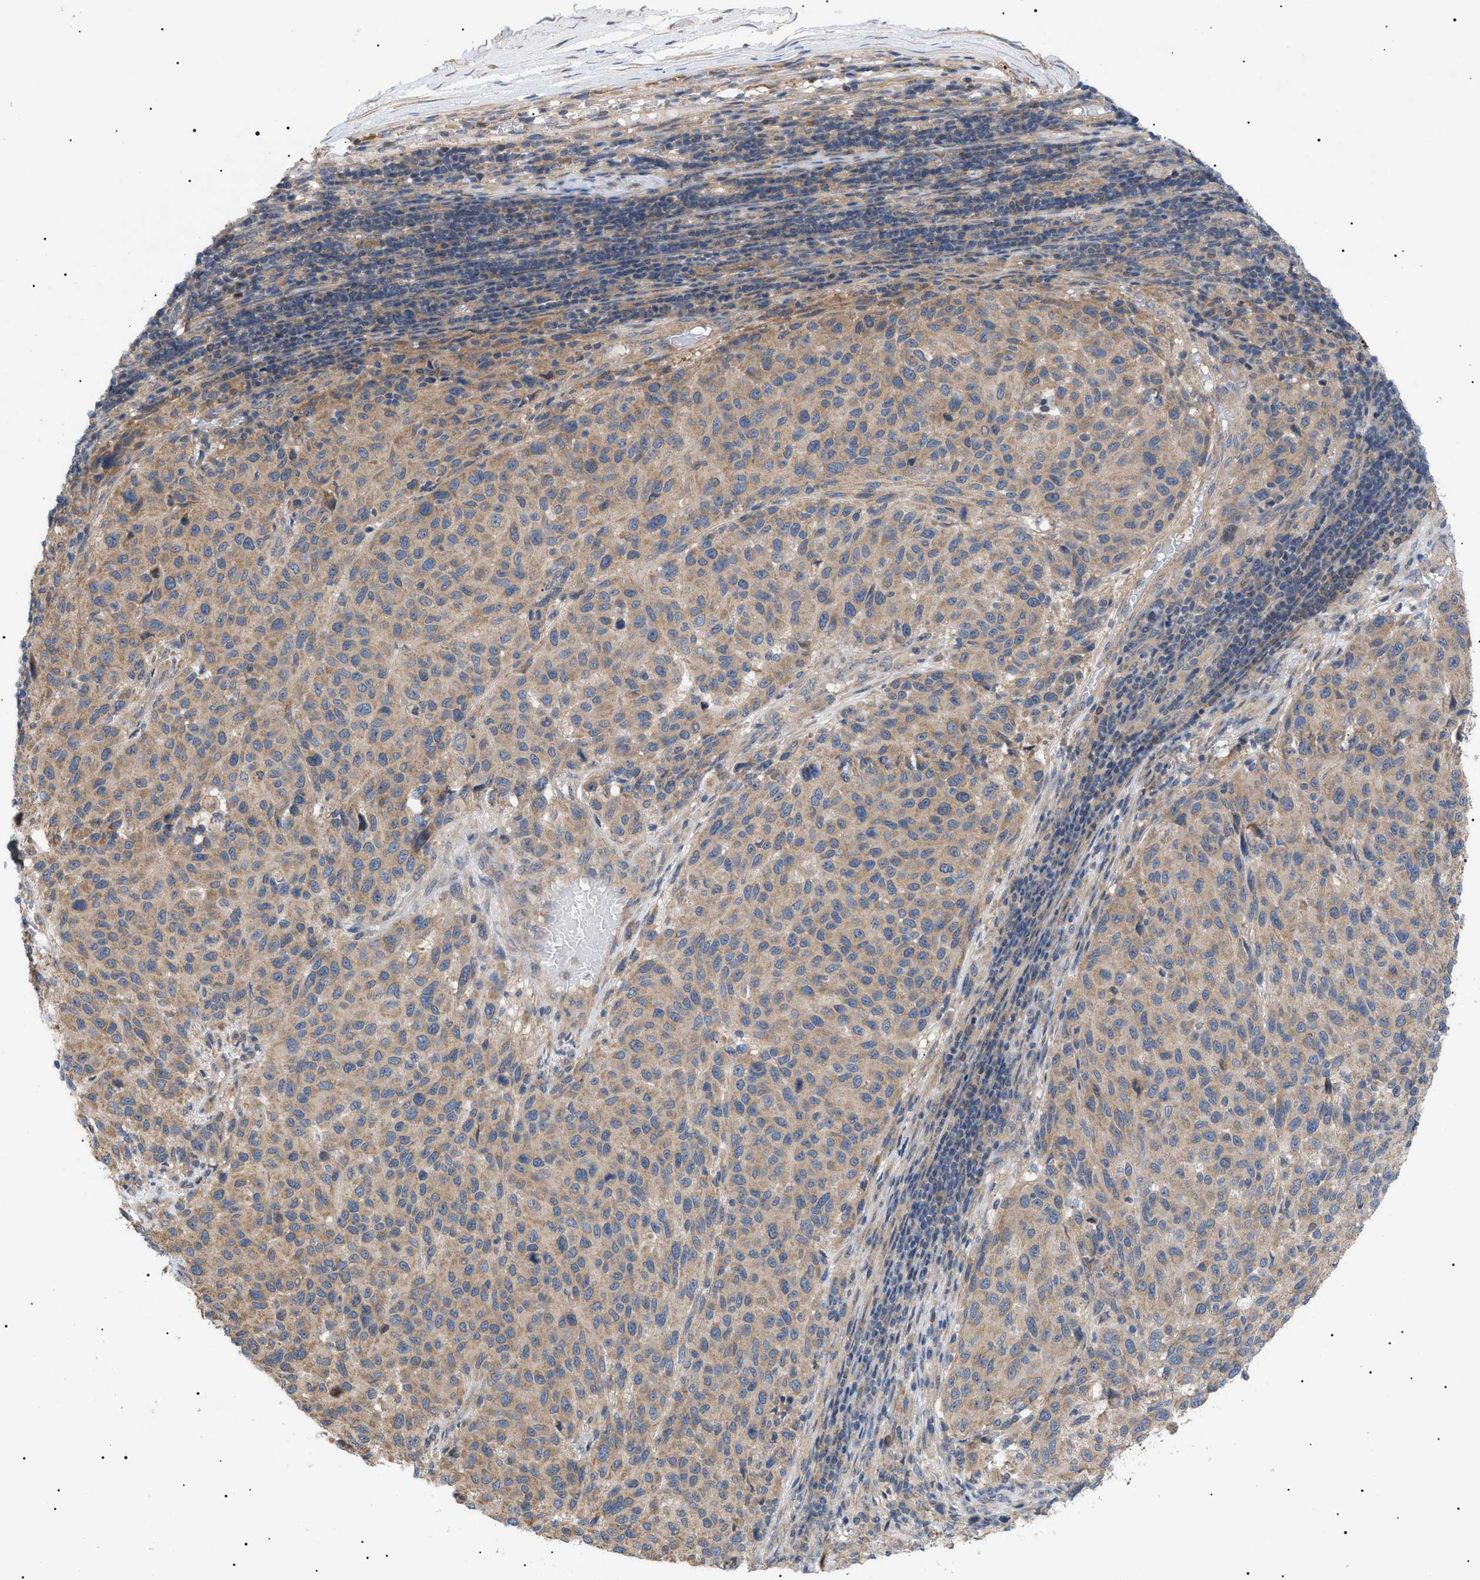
{"staining": {"intensity": "weak", "quantity": ">75%", "location": "cytoplasmic/membranous"}, "tissue": "melanoma", "cell_type": "Tumor cells", "image_type": "cancer", "snomed": [{"axis": "morphology", "description": "Malignant melanoma, Metastatic site"}, {"axis": "topography", "description": "Lymph node"}], "caption": "Weak cytoplasmic/membranous staining is identified in about >75% of tumor cells in malignant melanoma (metastatic site).", "gene": "IRS2", "patient": {"sex": "male", "age": 61}}